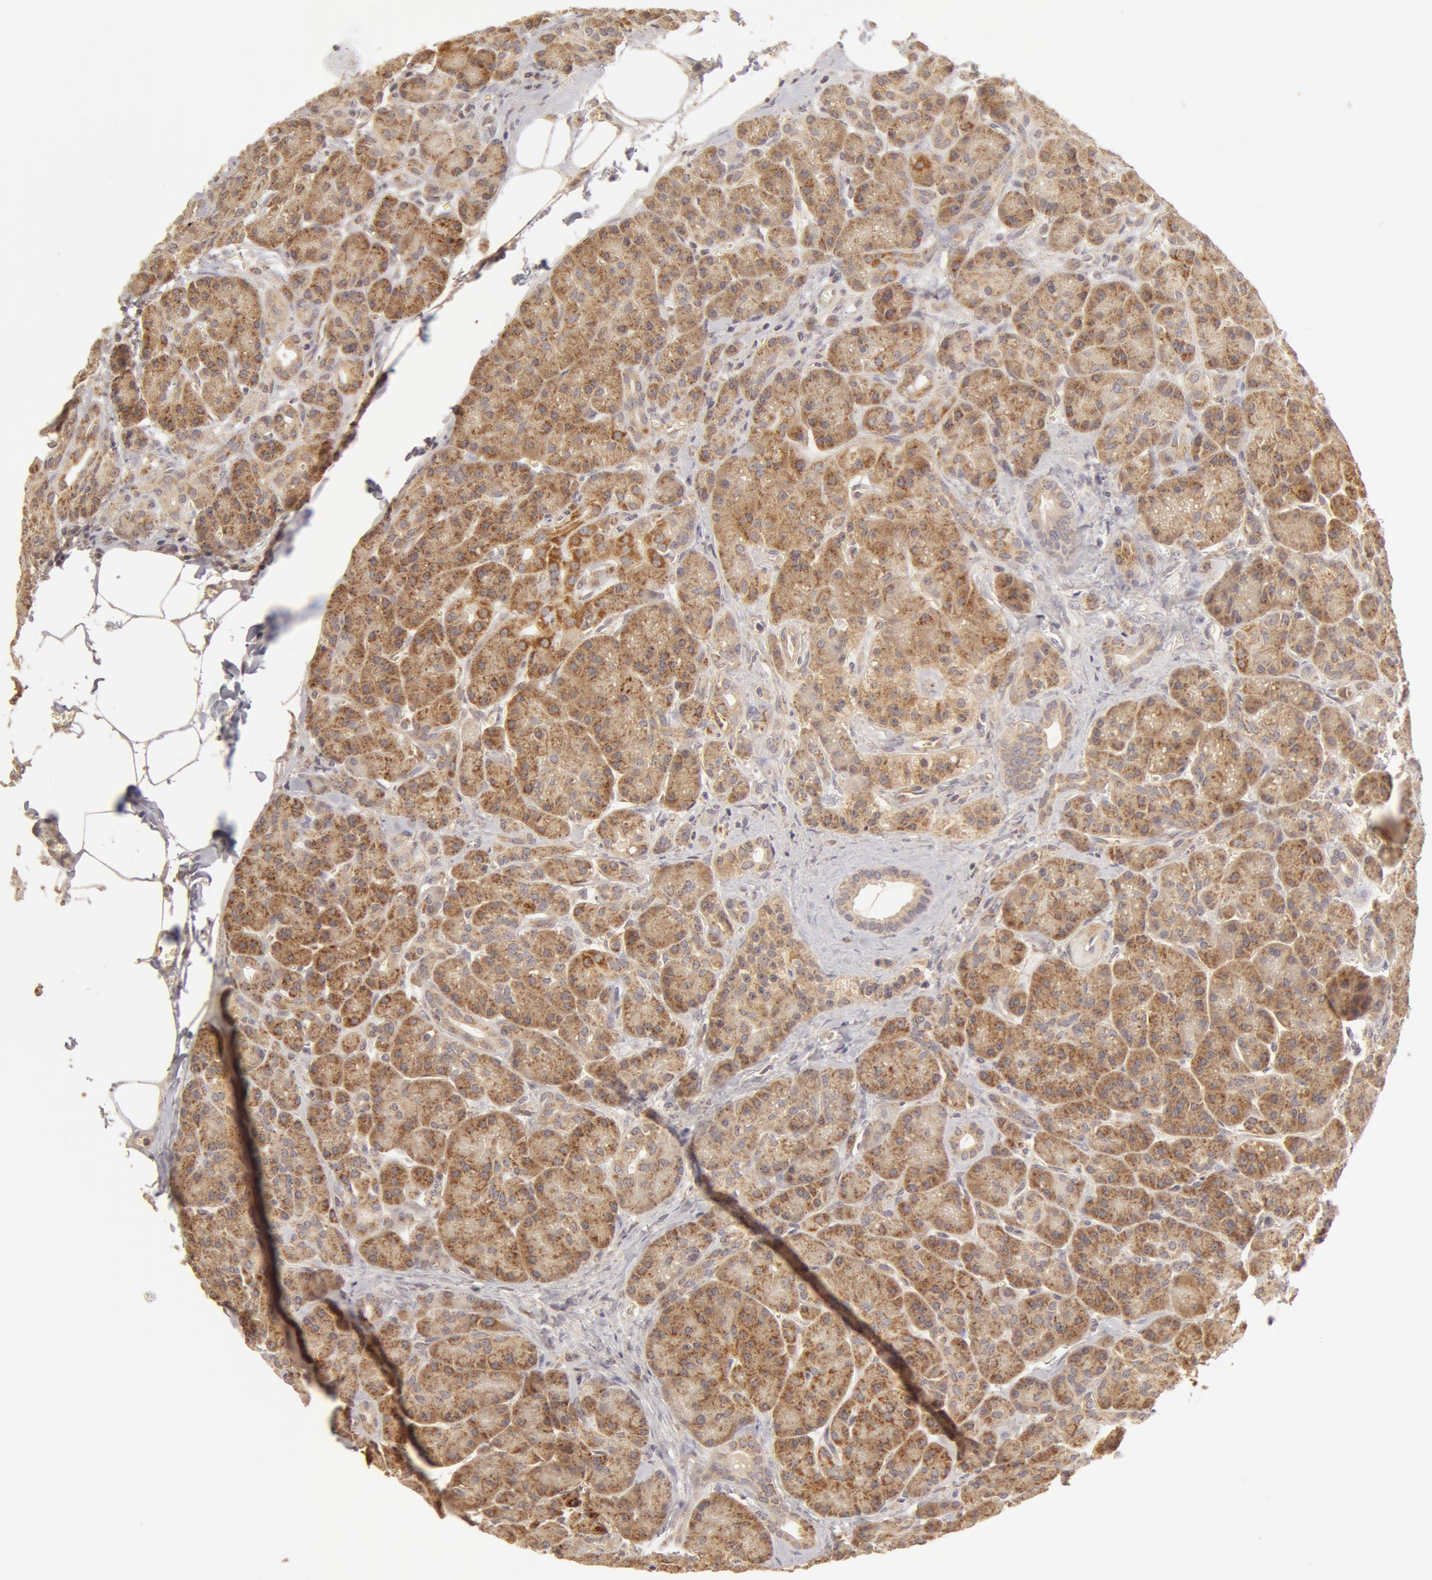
{"staining": {"intensity": "moderate", "quantity": ">75%", "location": "cytoplasmic/membranous"}, "tissue": "pancreas", "cell_type": "Exocrine glandular cells", "image_type": "normal", "snomed": [{"axis": "morphology", "description": "Normal tissue, NOS"}, {"axis": "topography", "description": "Pancreas"}], "caption": "This histopathology image shows IHC staining of unremarkable pancreas, with medium moderate cytoplasmic/membranous staining in approximately >75% of exocrine glandular cells.", "gene": "ADPRH", "patient": {"sex": "male", "age": 73}}